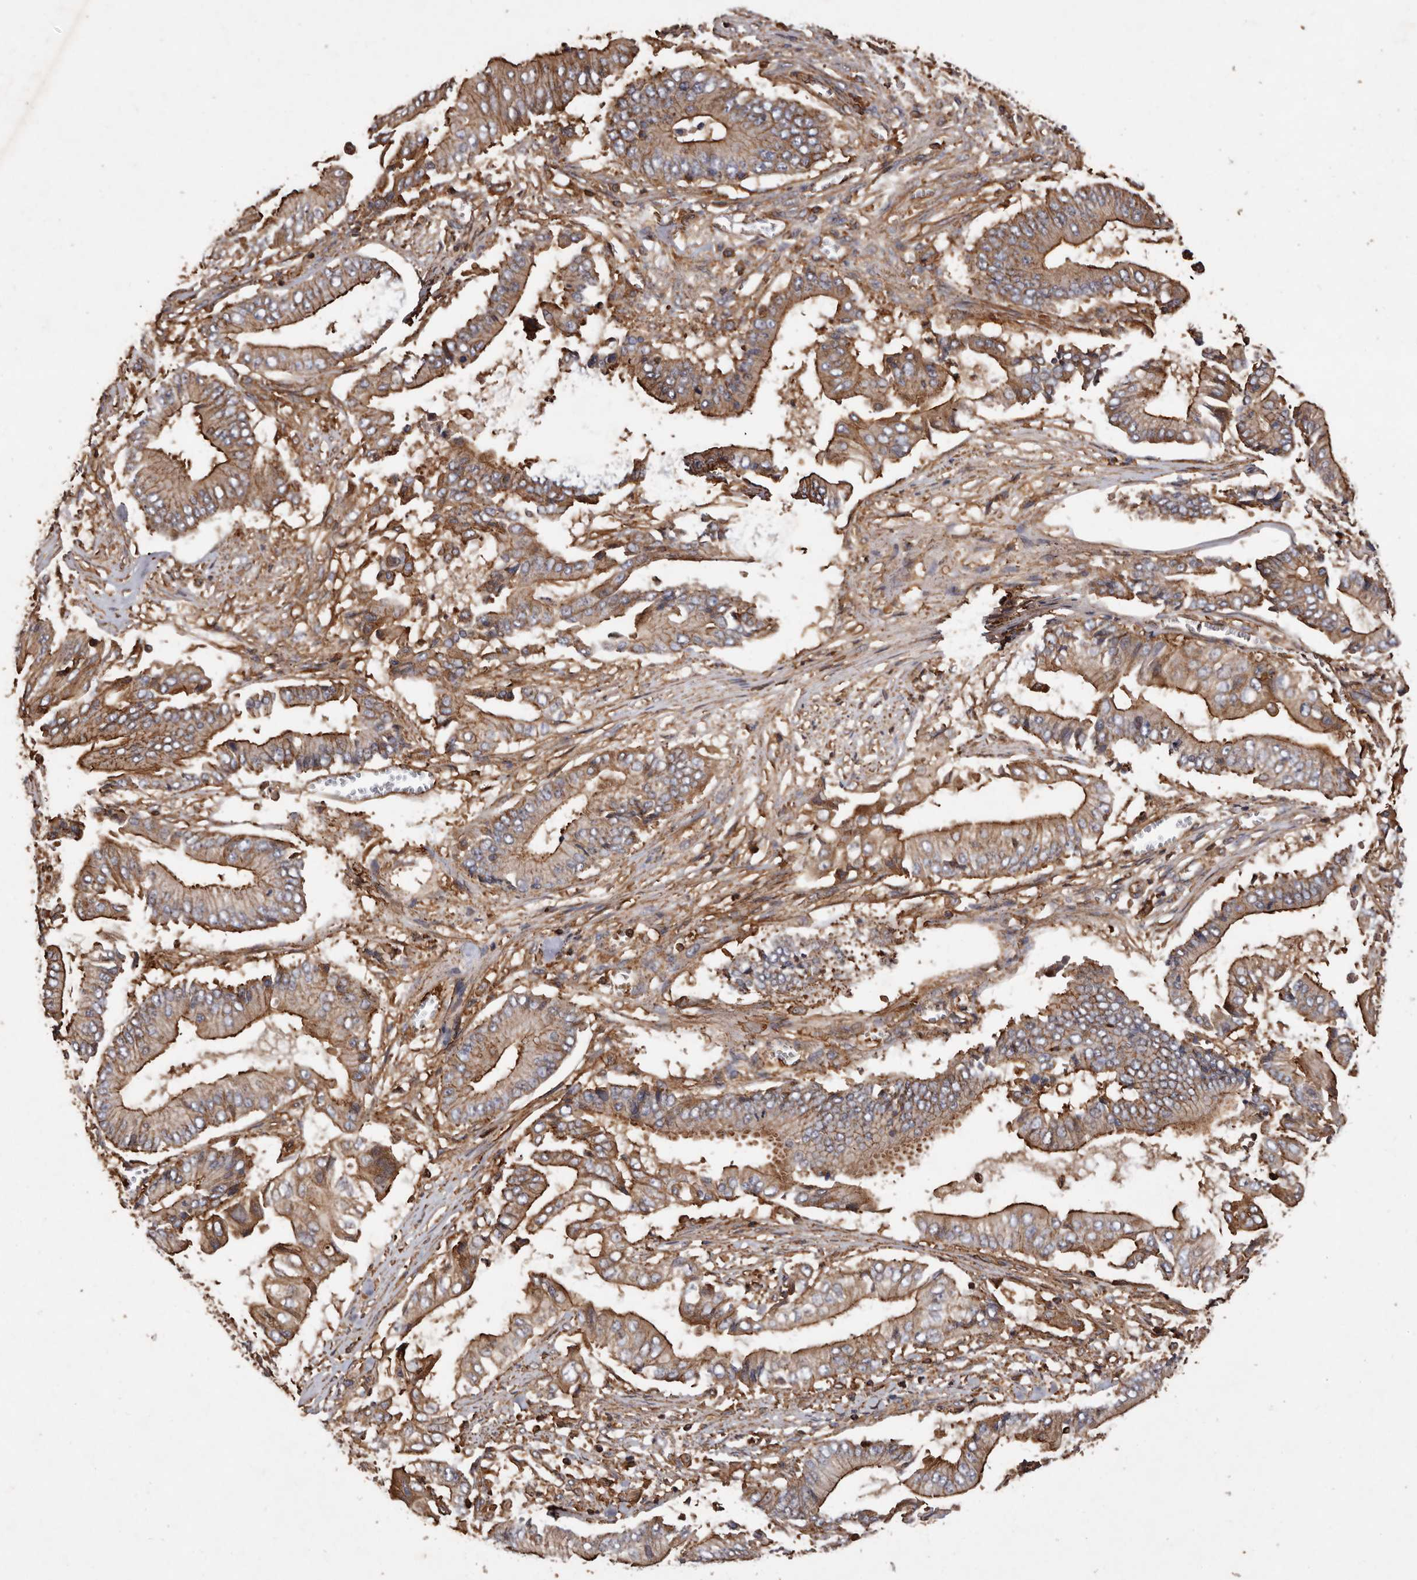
{"staining": {"intensity": "strong", "quantity": ">75%", "location": "cytoplasmic/membranous"}, "tissue": "pancreatic cancer", "cell_type": "Tumor cells", "image_type": "cancer", "snomed": [{"axis": "morphology", "description": "Adenocarcinoma, NOS"}, {"axis": "topography", "description": "Pancreas"}], "caption": "DAB immunohistochemical staining of adenocarcinoma (pancreatic) shows strong cytoplasmic/membranous protein expression in approximately >75% of tumor cells.", "gene": "COQ8B", "patient": {"sex": "female", "age": 77}}